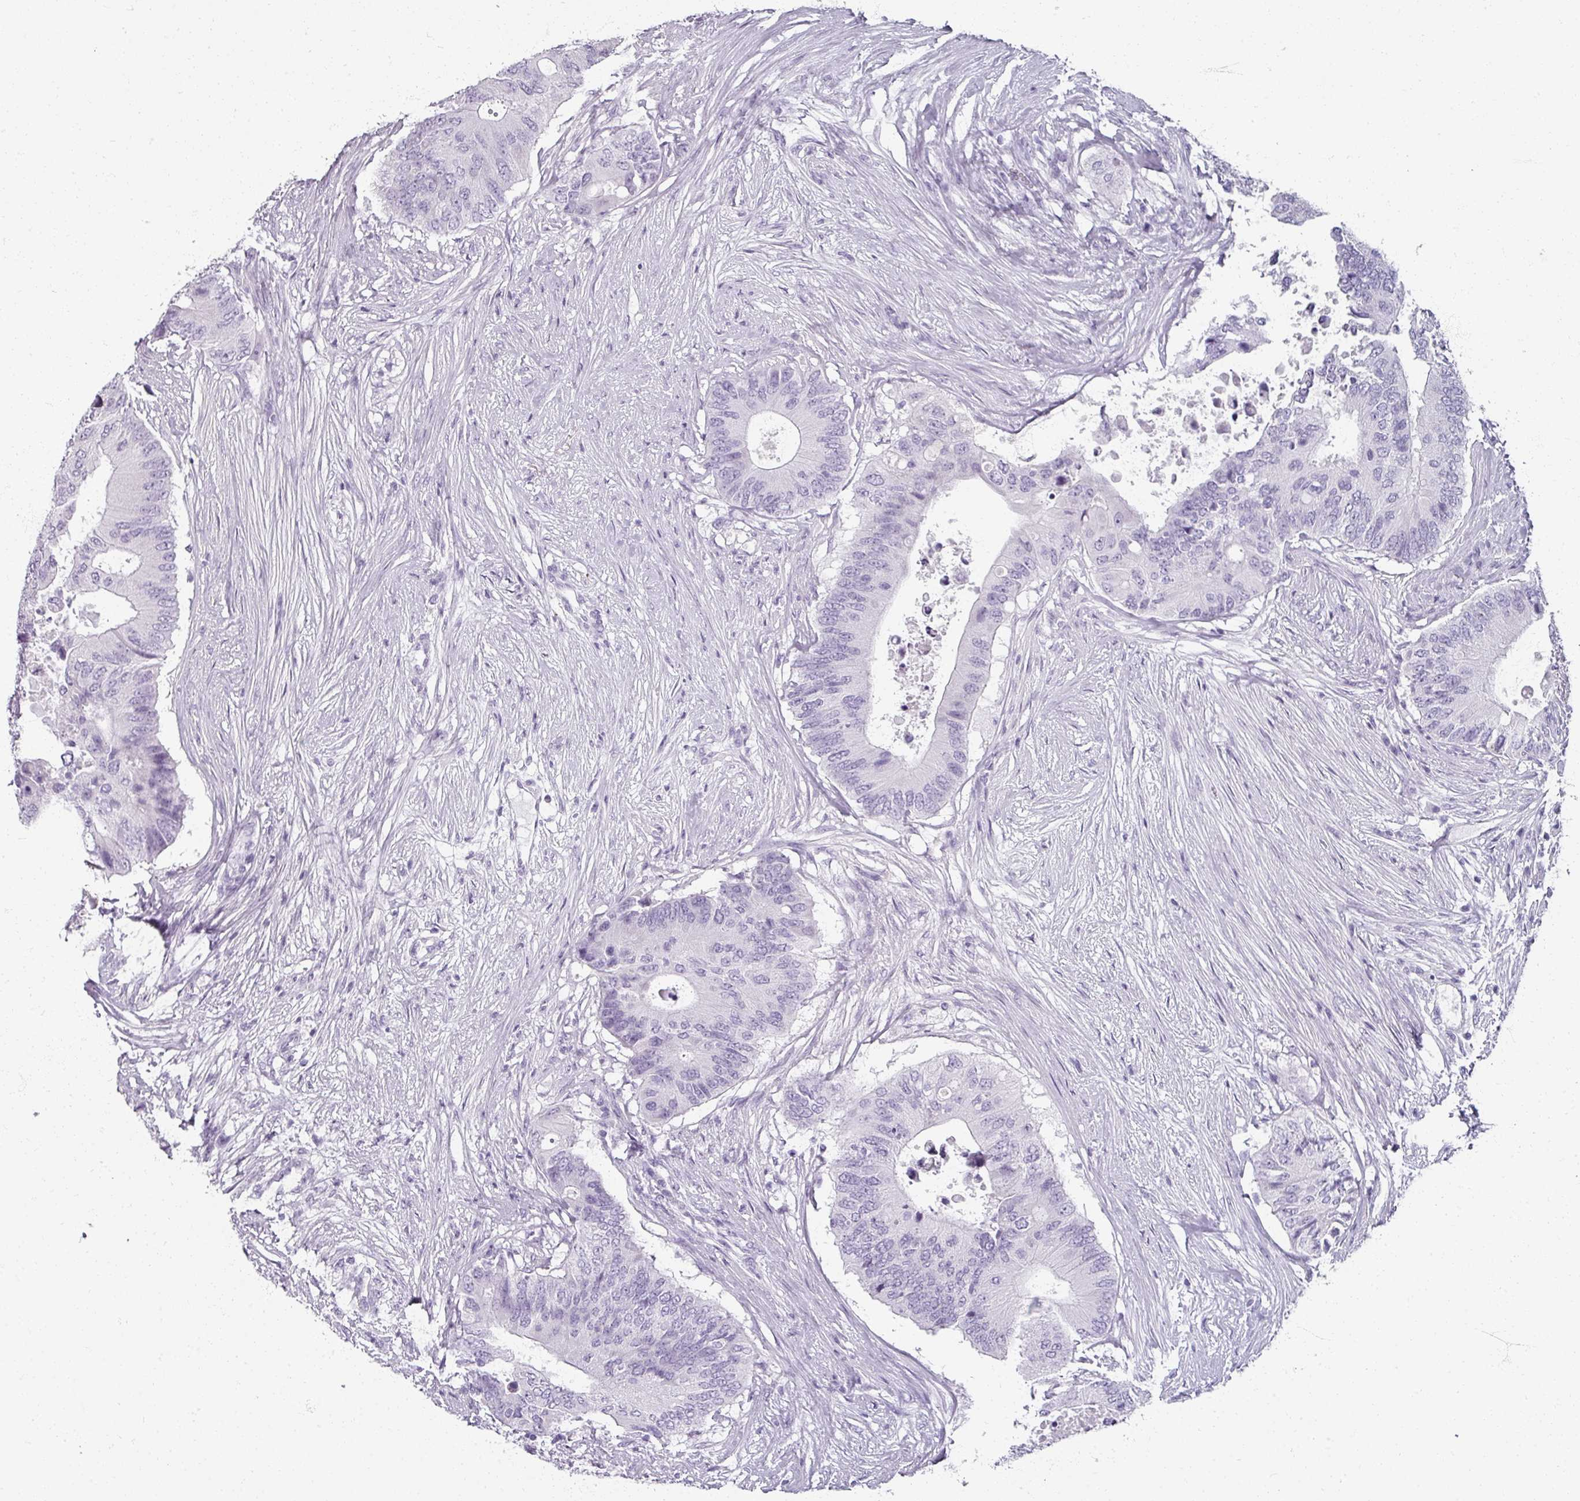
{"staining": {"intensity": "negative", "quantity": "none", "location": "none"}, "tissue": "colorectal cancer", "cell_type": "Tumor cells", "image_type": "cancer", "snomed": [{"axis": "morphology", "description": "Adenocarcinoma, NOS"}, {"axis": "topography", "description": "Colon"}], "caption": "The micrograph exhibits no significant staining in tumor cells of colorectal cancer. The staining was performed using DAB (3,3'-diaminobenzidine) to visualize the protein expression in brown, while the nuclei were stained in blue with hematoxylin (Magnification: 20x).", "gene": "REG3G", "patient": {"sex": "male", "age": 71}}